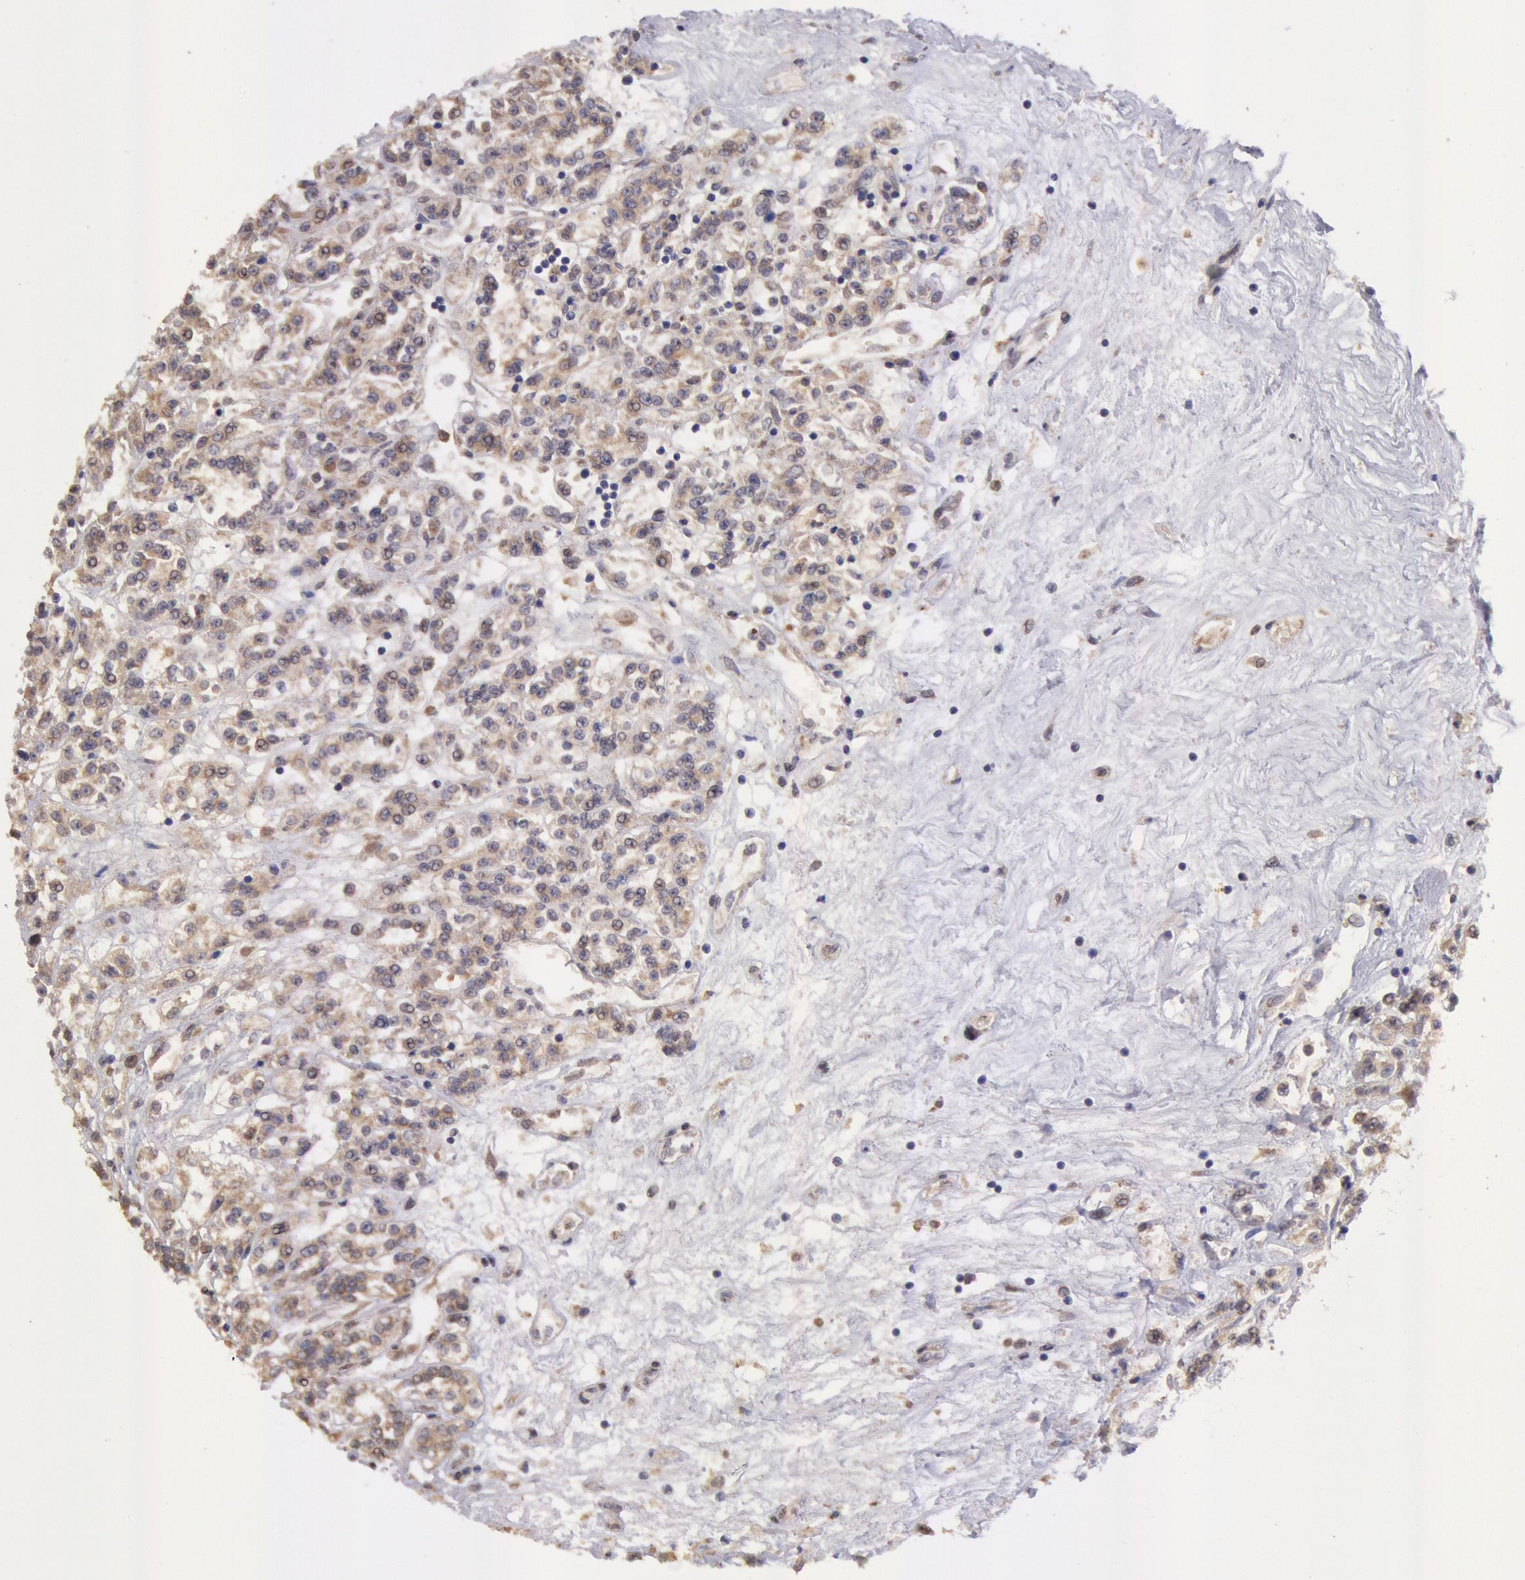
{"staining": {"intensity": "weak", "quantity": ">75%", "location": "cytoplasmic/membranous"}, "tissue": "renal cancer", "cell_type": "Tumor cells", "image_type": "cancer", "snomed": [{"axis": "morphology", "description": "Adenocarcinoma, NOS"}, {"axis": "topography", "description": "Kidney"}], "caption": "About >75% of tumor cells in renal adenocarcinoma exhibit weak cytoplasmic/membranous protein expression as visualized by brown immunohistochemical staining.", "gene": "COMT", "patient": {"sex": "female", "age": 76}}